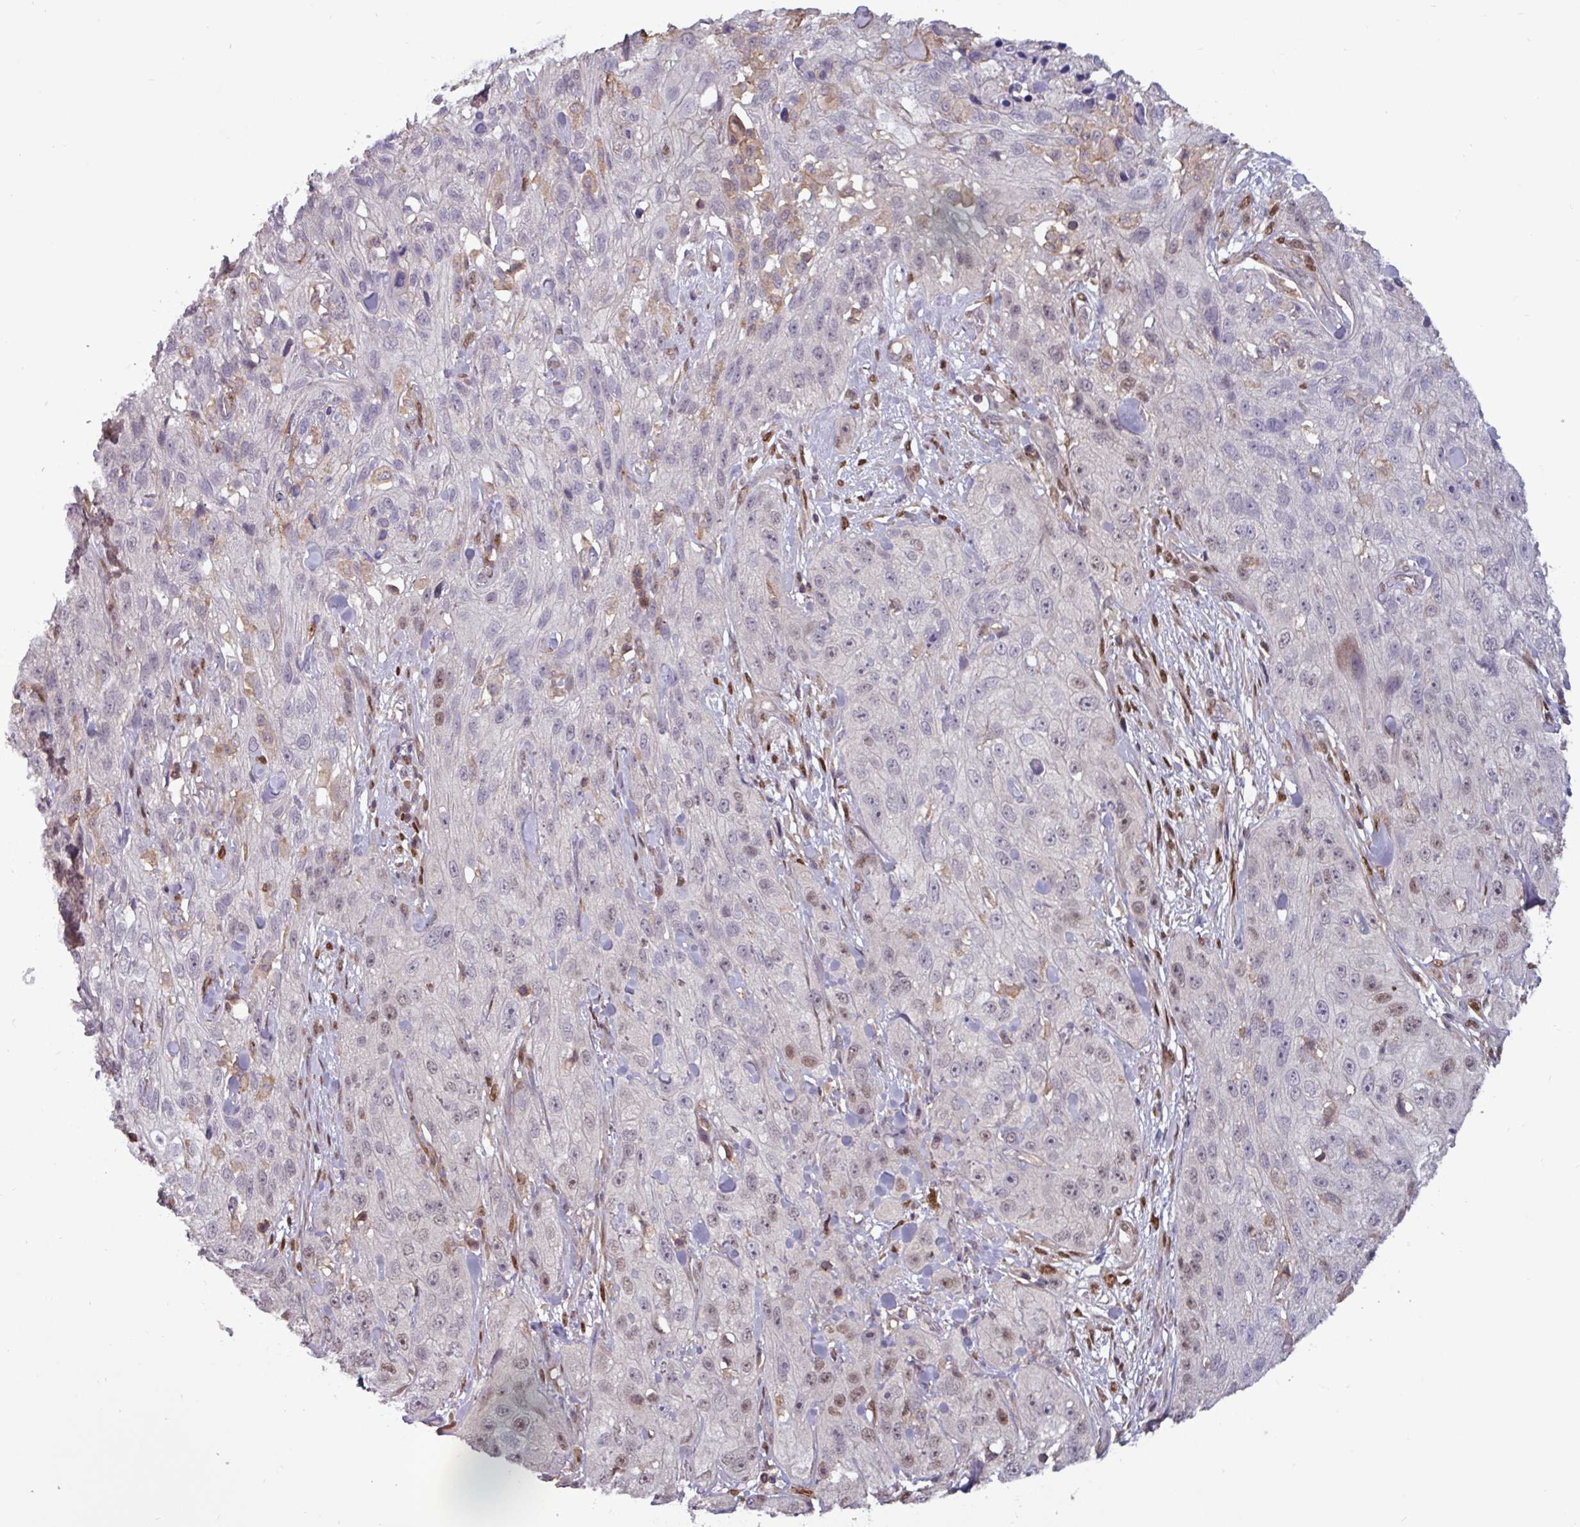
{"staining": {"intensity": "weak", "quantity": "<25%", "location": "nuclear"}, "tissue": "skin cancer", "cell_type": "Tumor cells", "image_type": "cancer", "snomed": [{"axis": "morphology", "description": "Squamous cell carcinoma, NOS"}, {"axis": "topography", "description": "Skin"}, {"axis": "topography", "description": "Vulva"}], "caption": "High power microscopy image of an immunohistochemistry photomicrograph of squamous cell carcinoma (skin), revealing no significant positivity in tumor cells. (IHC, brightfield microscopy, high magnification).", "gene": "PRRX1", "patient": {"sex": "female", "age": 86}}